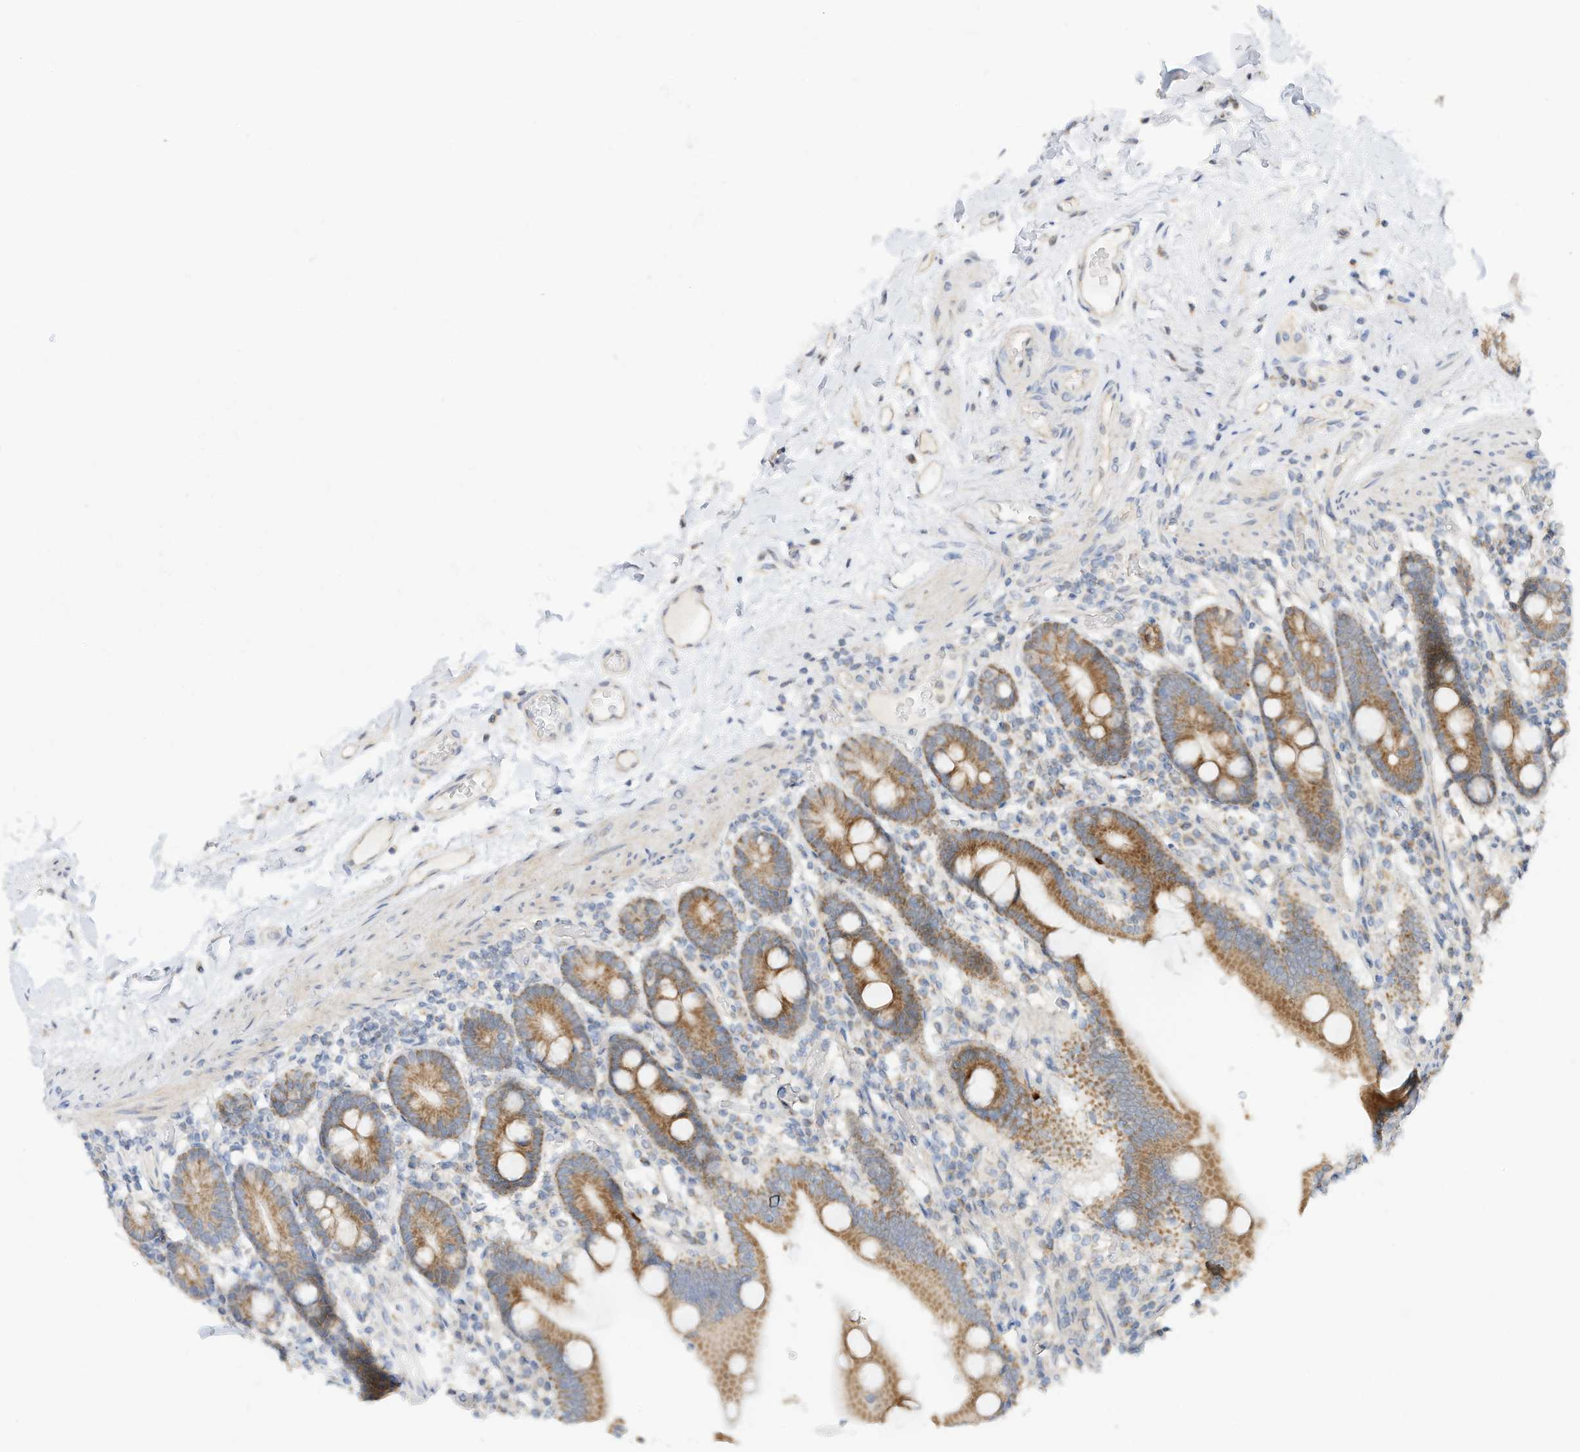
{"staining": {"intensity": "moderate", "quantity": ">75%", "location": "cytoplasmic/membranous"}, "tissue": "duodenum", "cell_type": "Glandular cells", "image_type": "normal", "snomed": [{"axis": "morphology", "description": "Normal tissue, NOS"}, {"axis": "topography", "description": "Duodenum"}], "caption": "Approximately >75% of glandular cells in unremarkable human duodenum reveal moderate cytoplasmic/membranous protein staining as visualized by brown immunohistochemical staining.", "gene": "CAGE1", "patient": {"sex": "male", "age": 55}}